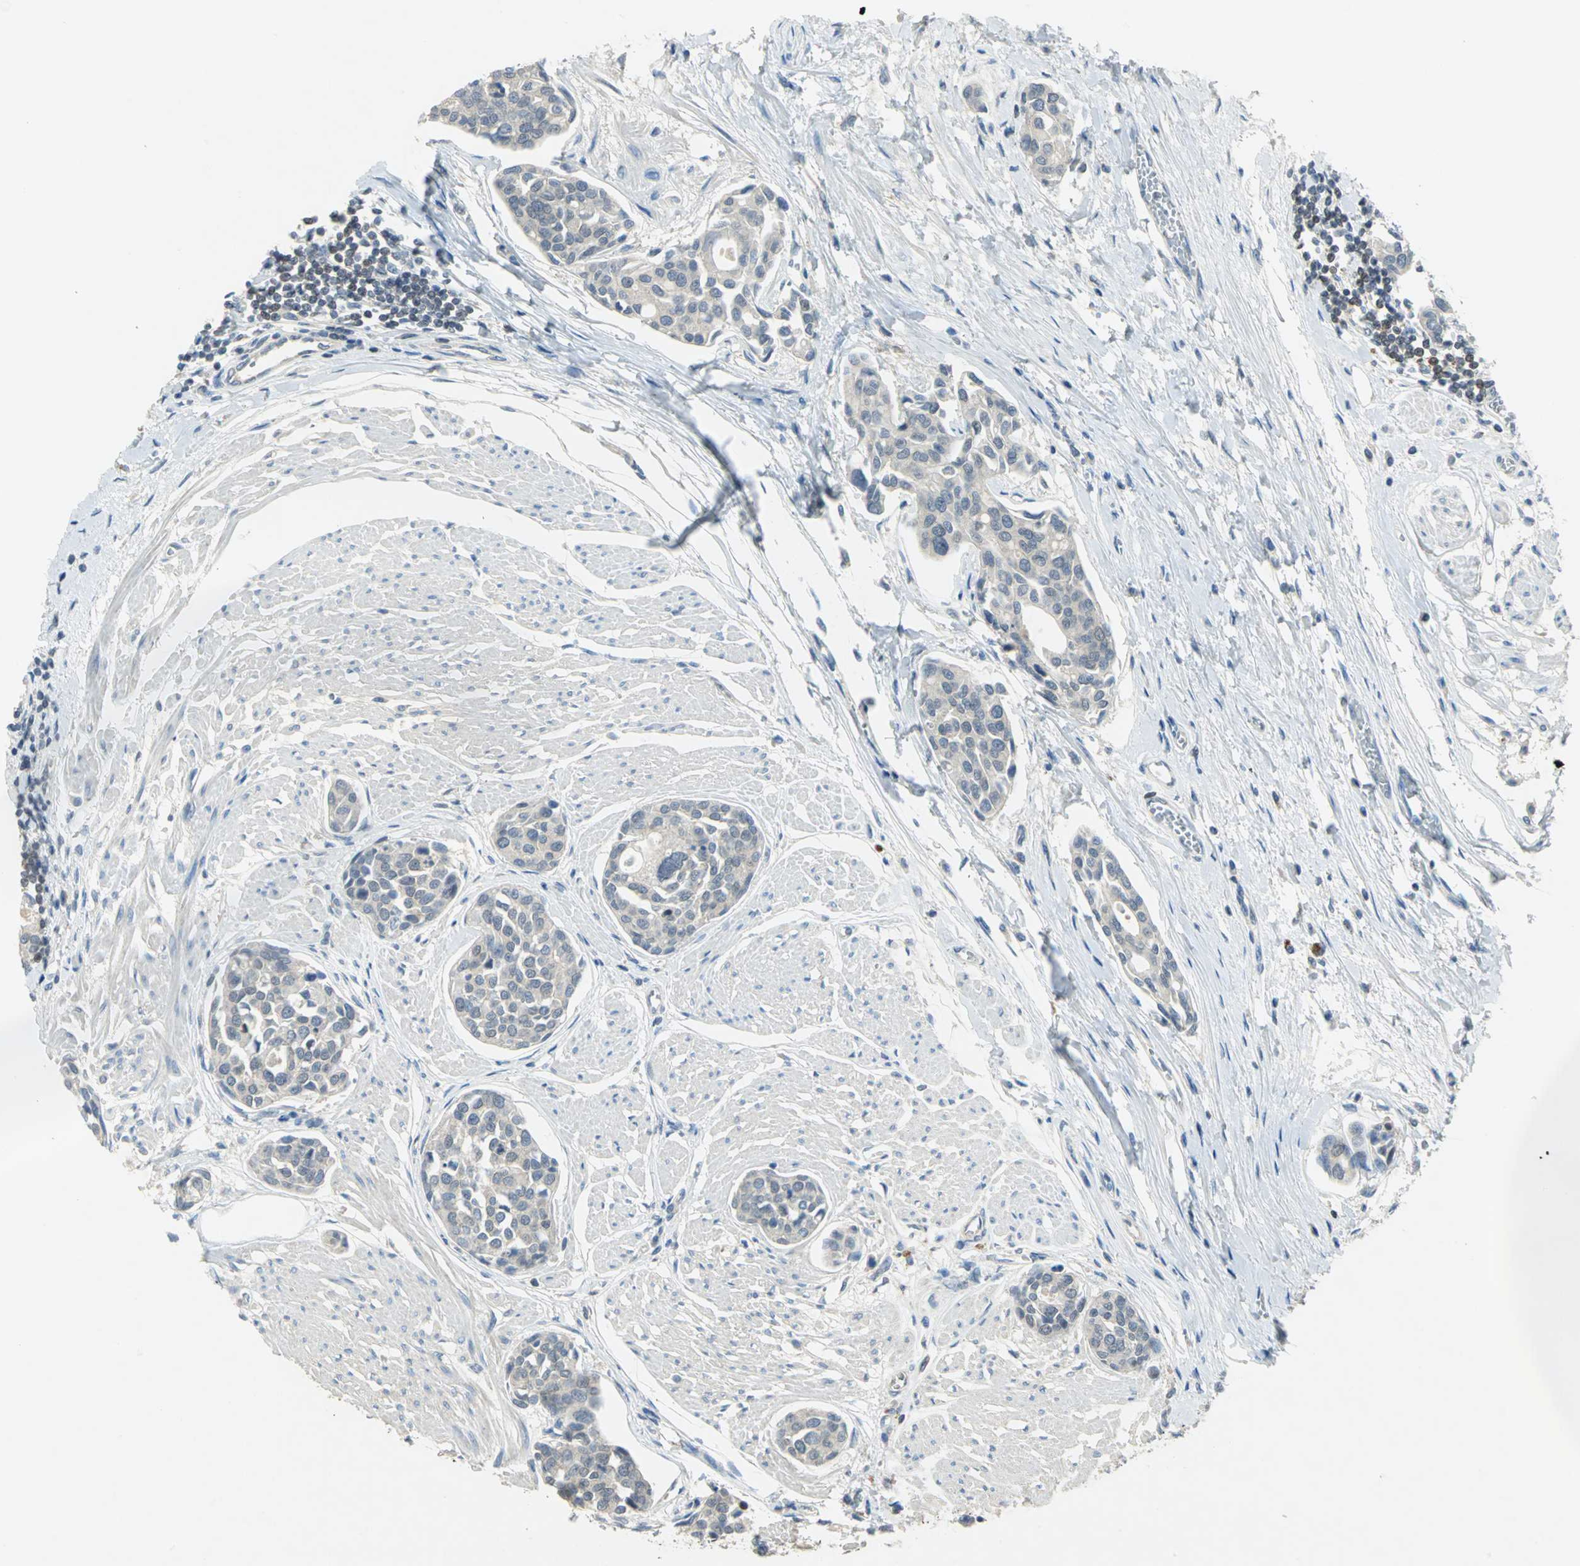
{"staining": {"intensity": "negative", "quantity": "none", "location": "none"}, "tissue": "urothelial cancer", "cell_type": "Tumor cells", "image_type": "cancer", "snomed": [{"axis": "morphology", "description": "Urothelial carcinoma, High grade"}, {"axis": "topography", "description": "Urinary bladder"}], "caption": "The photomicrograph demonstrates no staining of tumor cells in urothelial cancer.", "gene": "PPIA", "patient": {"sex": "male", "age": 78}}